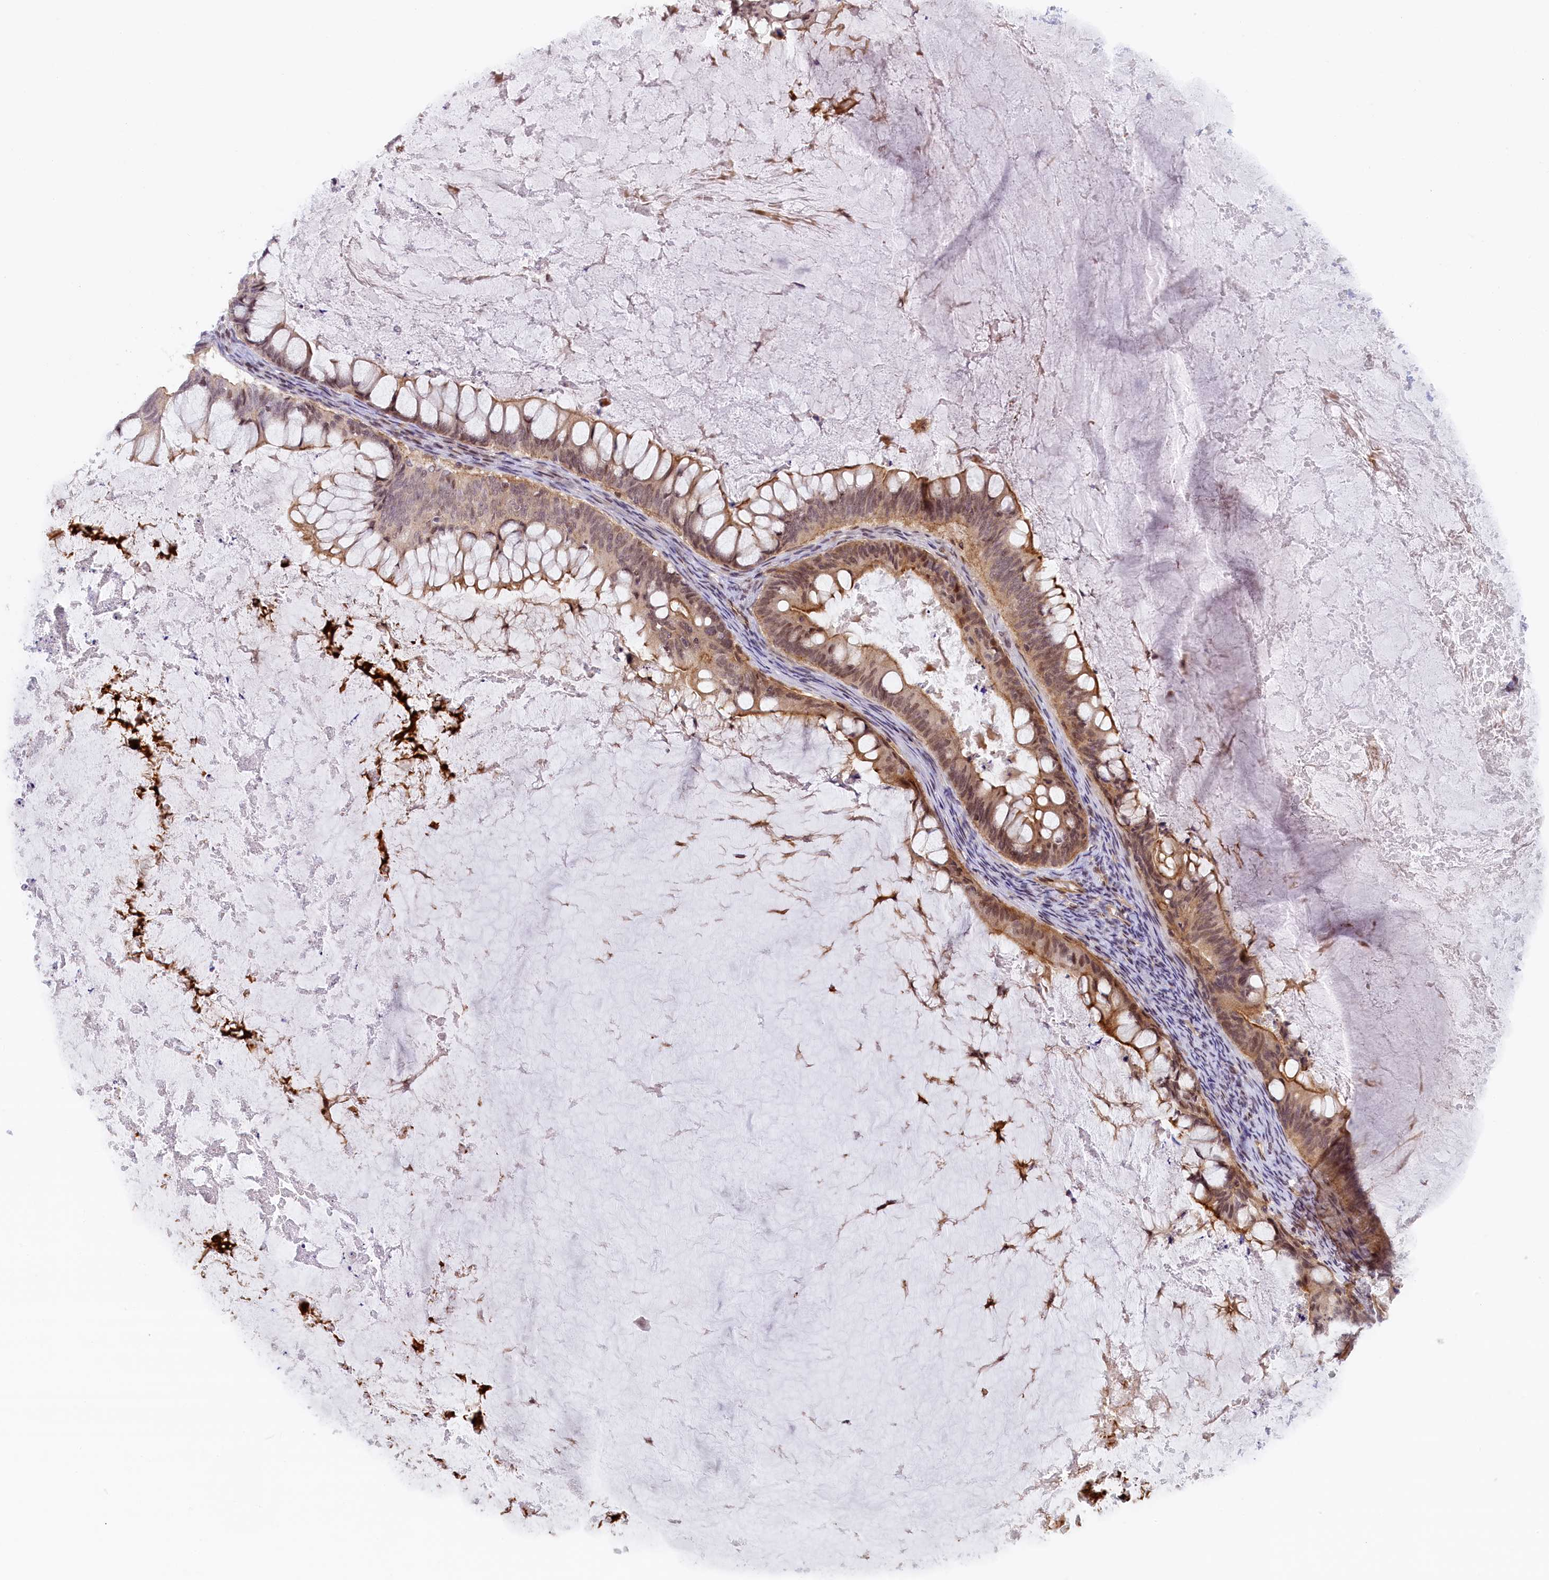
{"staining": {"intensity": "weak", "quantity": ">75%", "location": "cytoplasmic/membranous,nuclear"}, "tissue": "ovarian cancer", "cell_type": "Tumor cells", "image_type": "cancer", "snomed": [{"axis": "morphology", "description": "Cystadenocarcinoma, mucinous, NOS"}, {"axis": "topography", "description": "Ovary"}], "caption": "High-magnification brightfield microscopy of ovarian cancer stained with DAB (brown) and counterstained with hematoxylin (blue). tumor cells exhibit weak cytoplasmic/membranous and nuclear expression is present in approximately>75% of cells.", "gene": "FCHO1", "patient": {"sex": "female", "age": 61}}